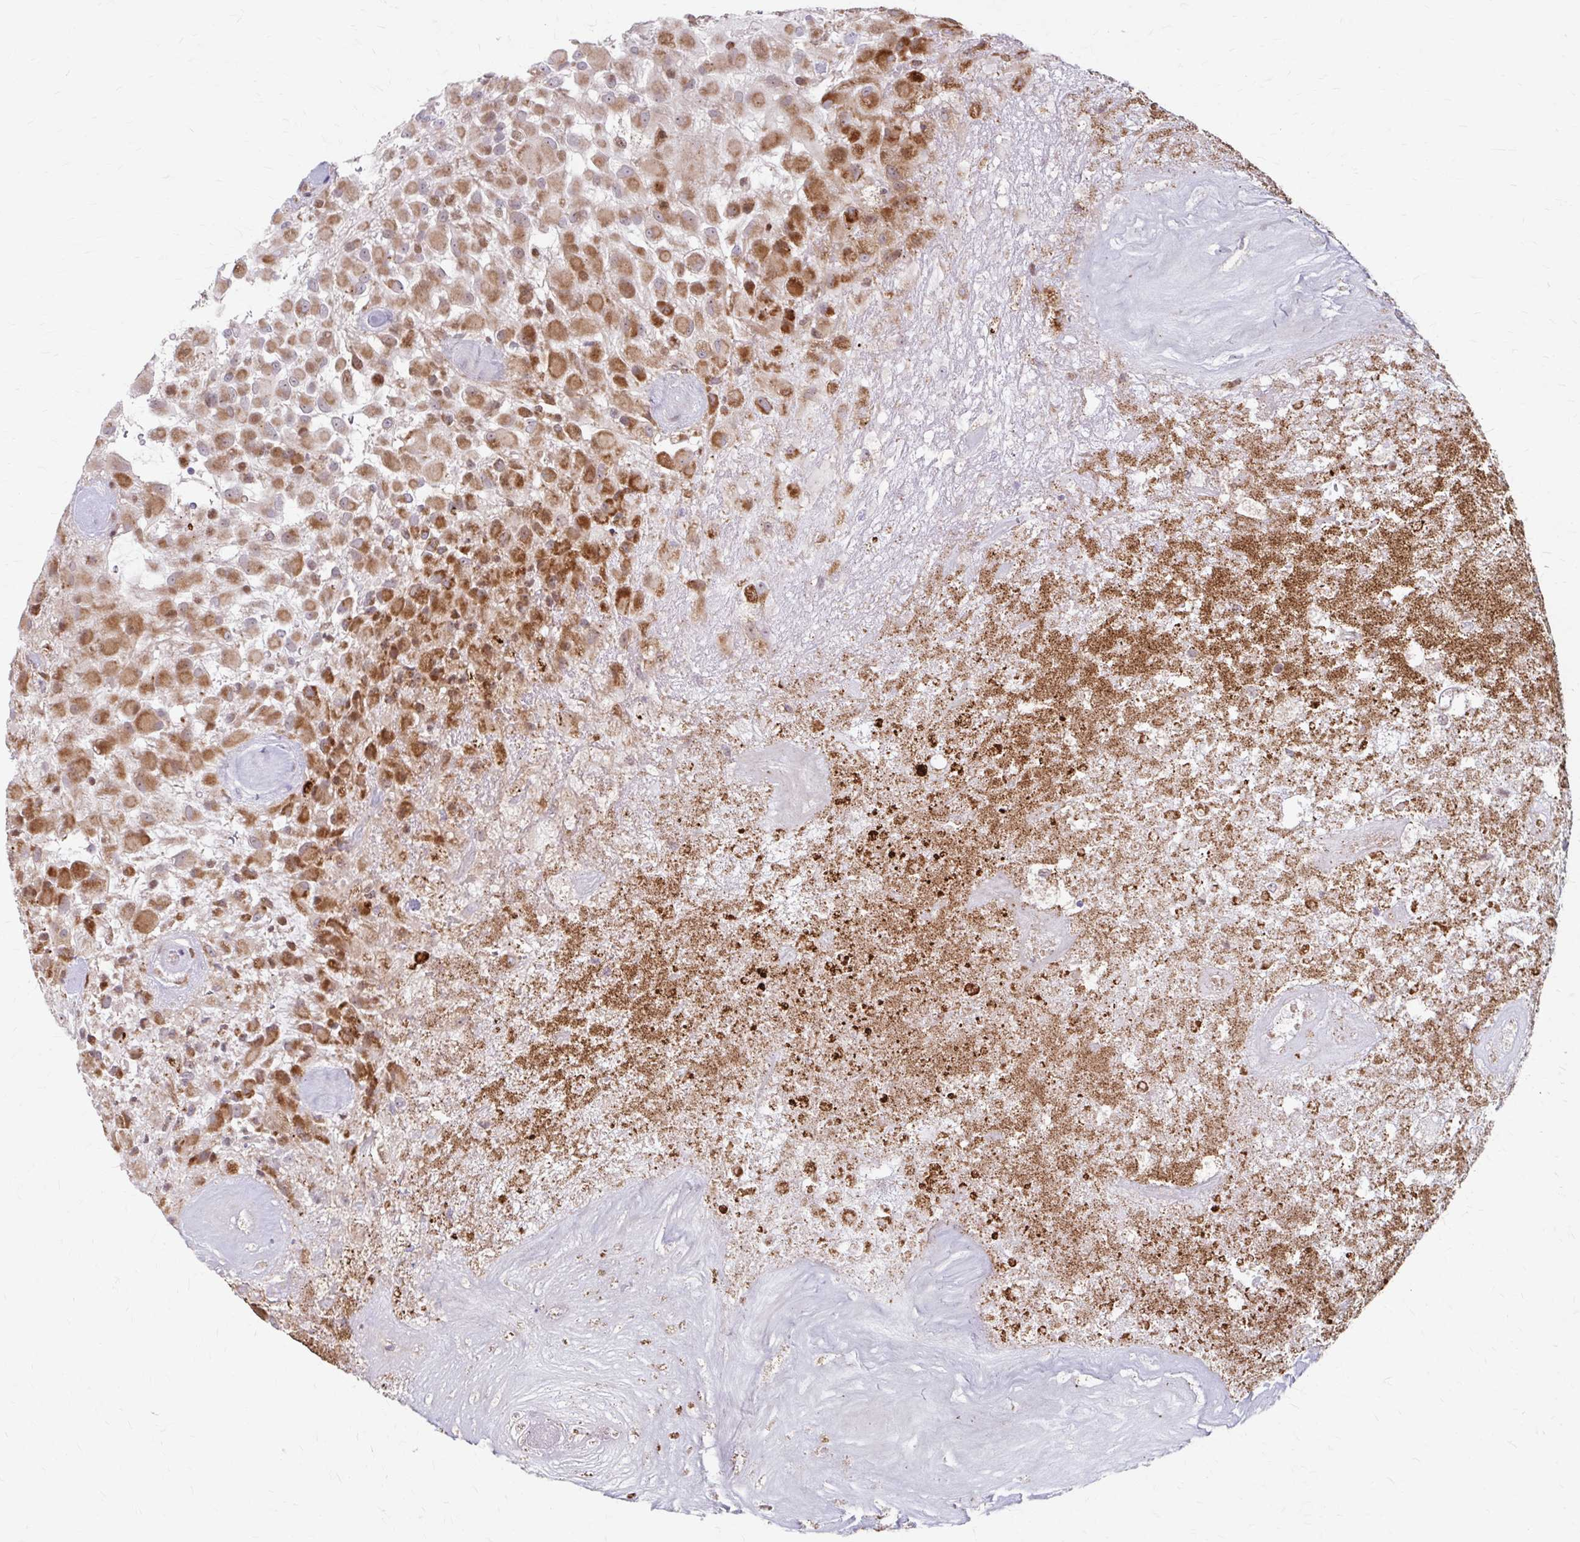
{"staining": {"intensity": "moderate", "quantity": "25%-75%", "location": "cytoplasmic/membranous,nuclear"}, "tissue": "glioma", "cell_type": "Tumor cells", "image_type": "cancer", "snomed": [{"axis": "morphology", "description": "Glioma, malignant, High grade"}, {"axis": "topography", "description": "Brain"}], "caption": "Brown immunohistochemical staining in malignant high-grade glioma reveals moderate cytoplasmic/membranous and nuclear expression in approximately 25%-75% of tumor cells.", "gene": "BEAN1", "patient": {"sex": "female", "age": 67}}